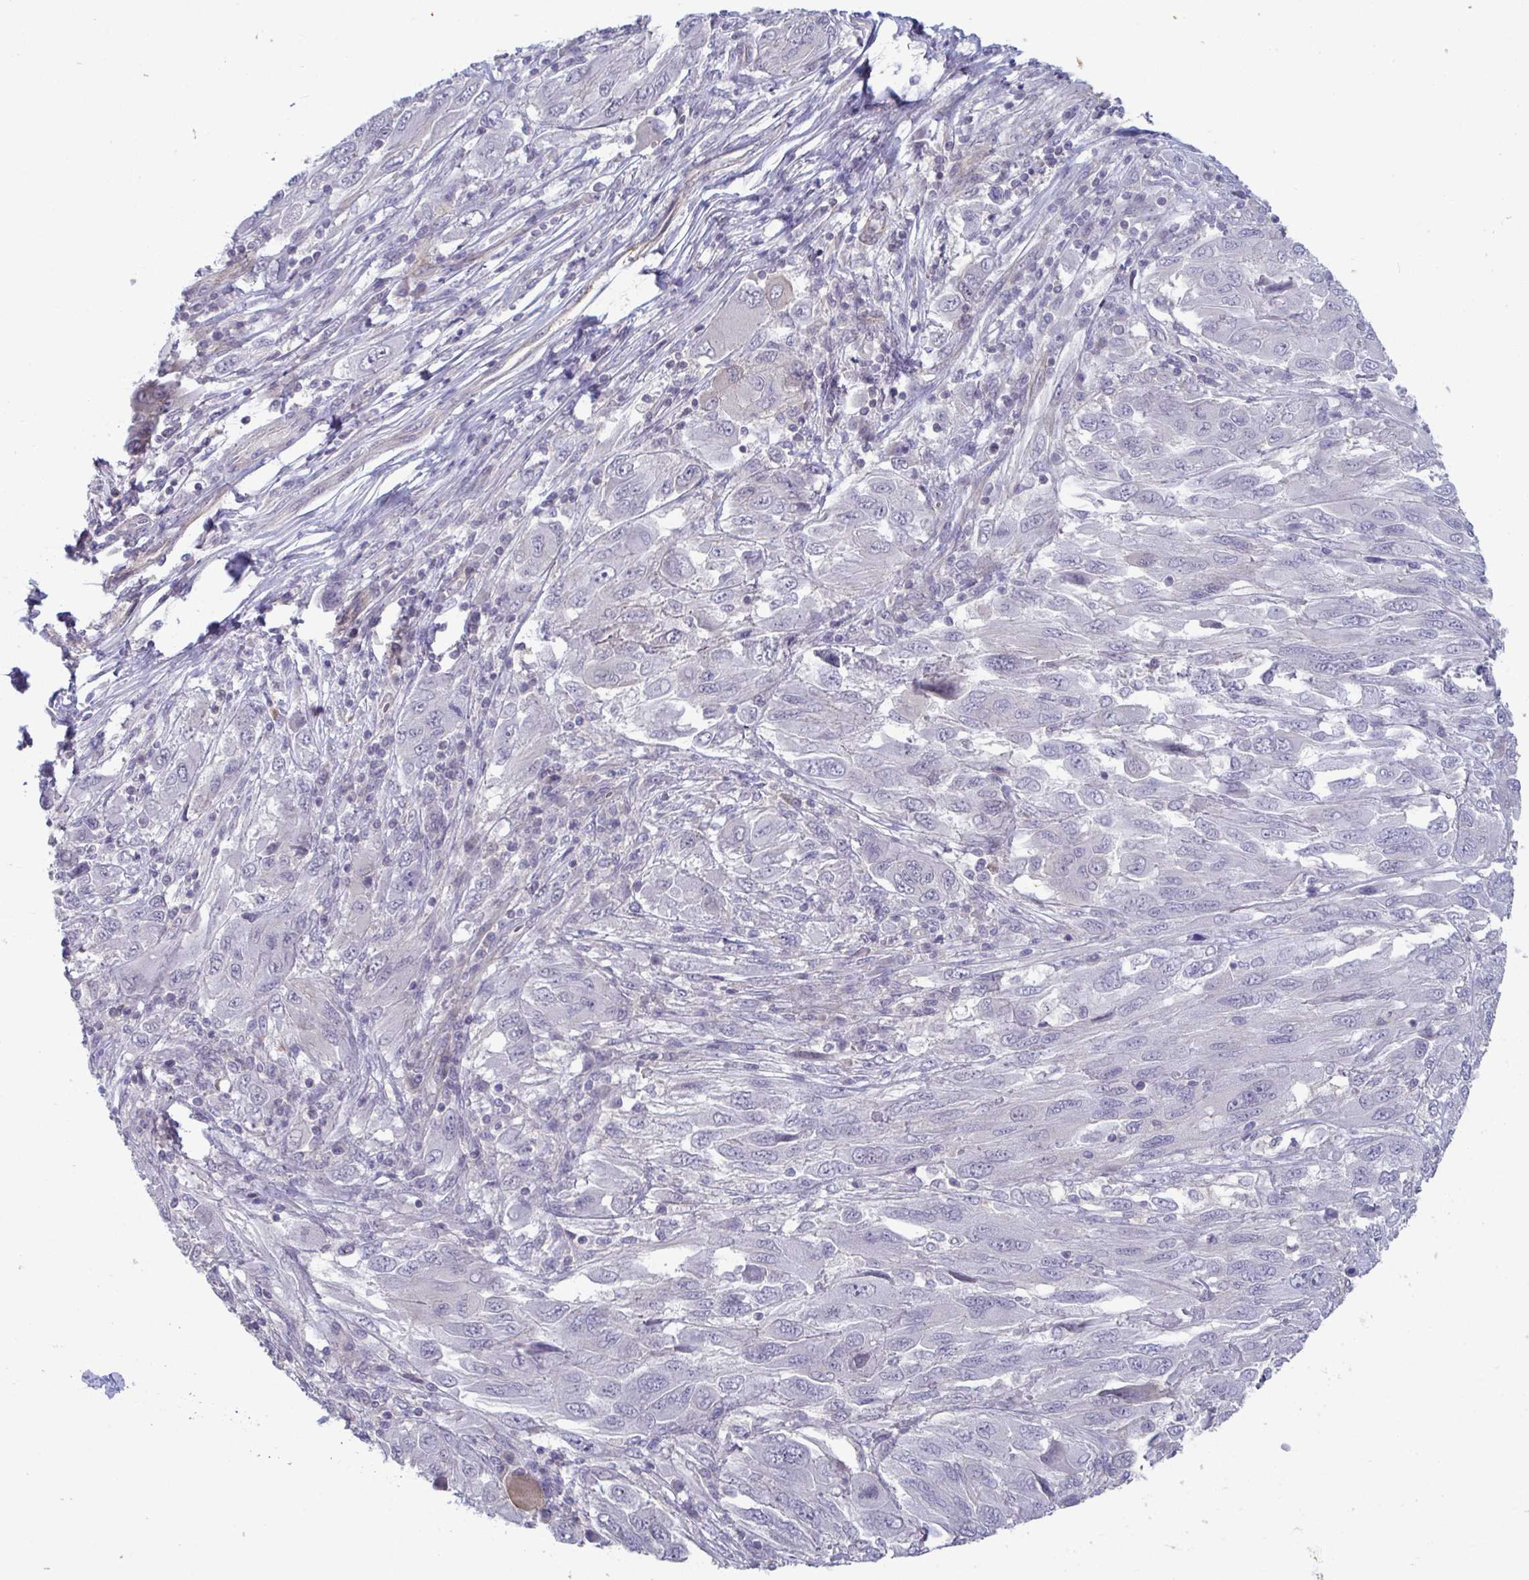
{"staining": {"intensity": "negative", "quantity": "none", "location": "none"}, "tissue": "melanoma", "cell_type": "Tumor cells", "image_type": "cancer", "snomed": [{"axis": "morphology", "description": "Malignant melanoma, NOS"}, {"axis": "topography", "description": "Skin"}], "caption": "Immunohistochemical staining of melanoma displays no significant expression in tumor cells.", "gene": "STK26", "patient": {"sex": "female", "age": 91}}